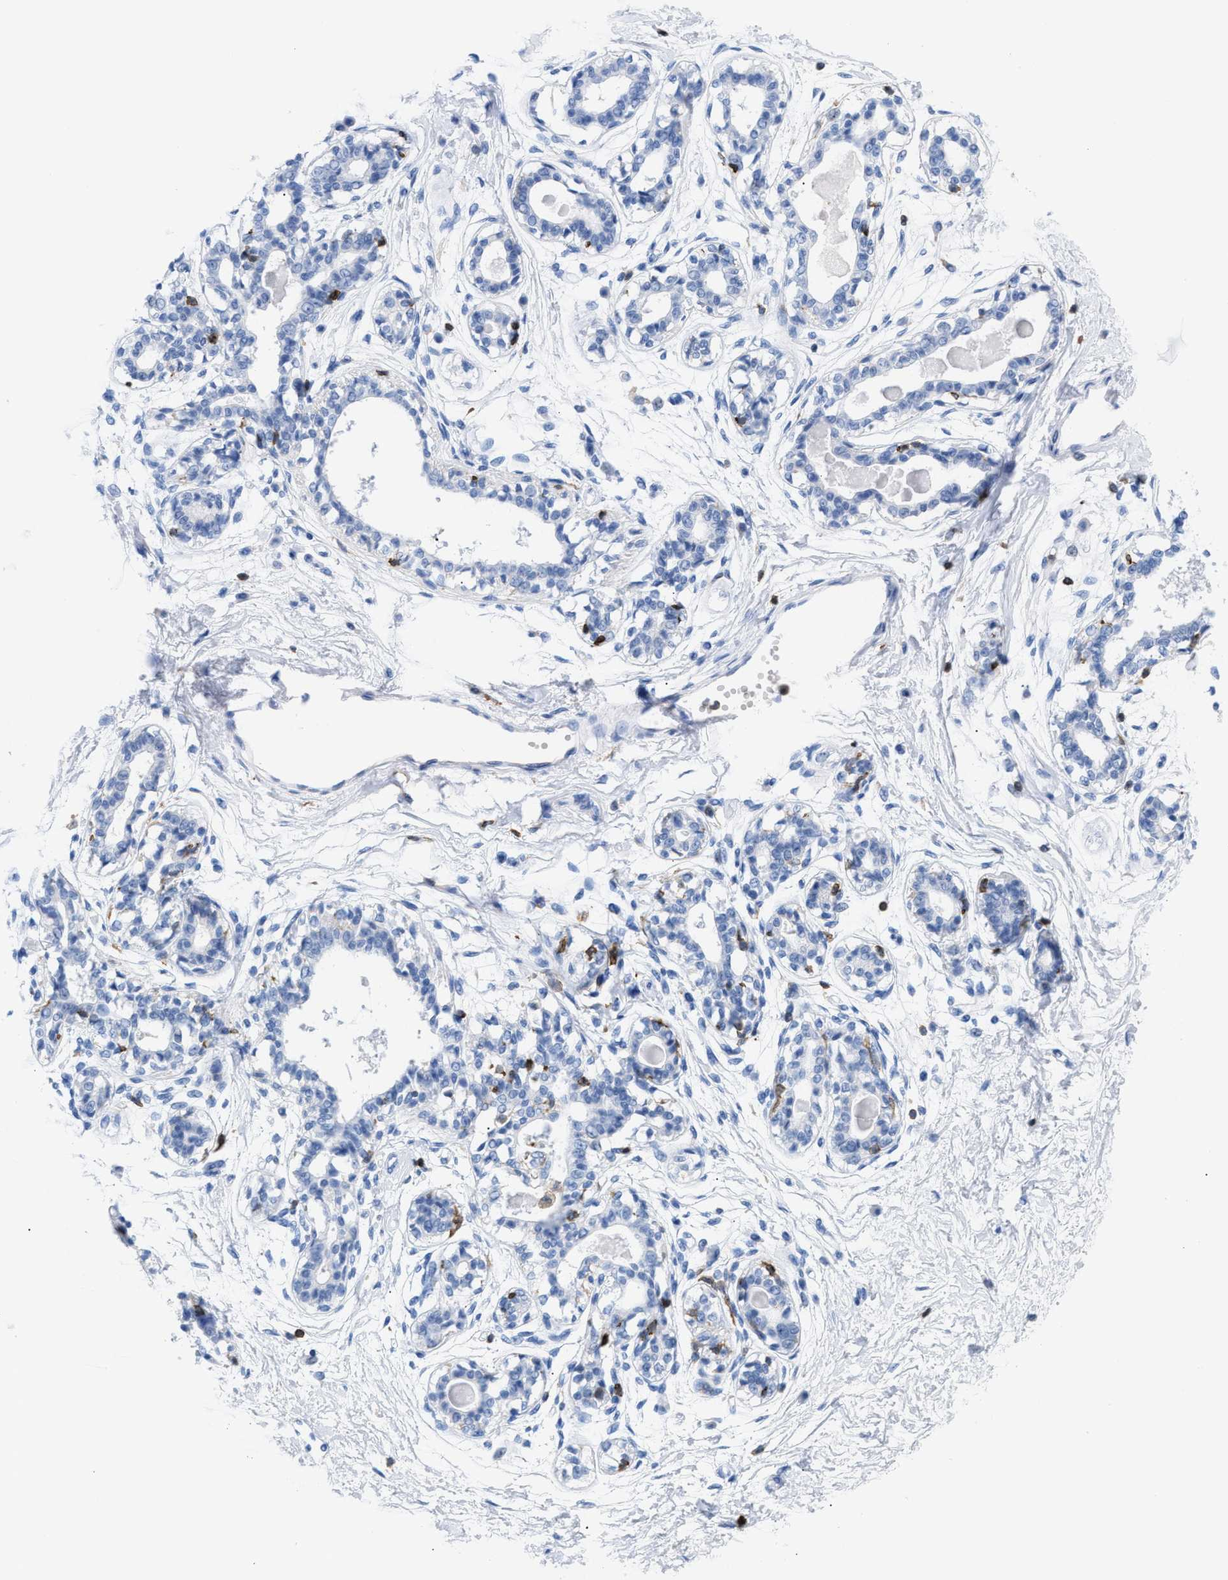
{"staining": {"intensity": "negative", "quantity": "none", "location": "none"}, "tissue": "breast", "cell_type": "Adipocytes", "image_type": "normal", "snomed": [{"axis": "morphology", "description": "Normal tissue, NOS"}, {"axis": "topography", "description": "Breast"}], "caption": "Immunohistochemistry image of normal breast: breast stained with DAB (3,3'-diaminobenzidine) exhibits no significant protein expression in adipocytes.", "gene": "LCP1", "patient": {"sex": "female", "age": 45}}